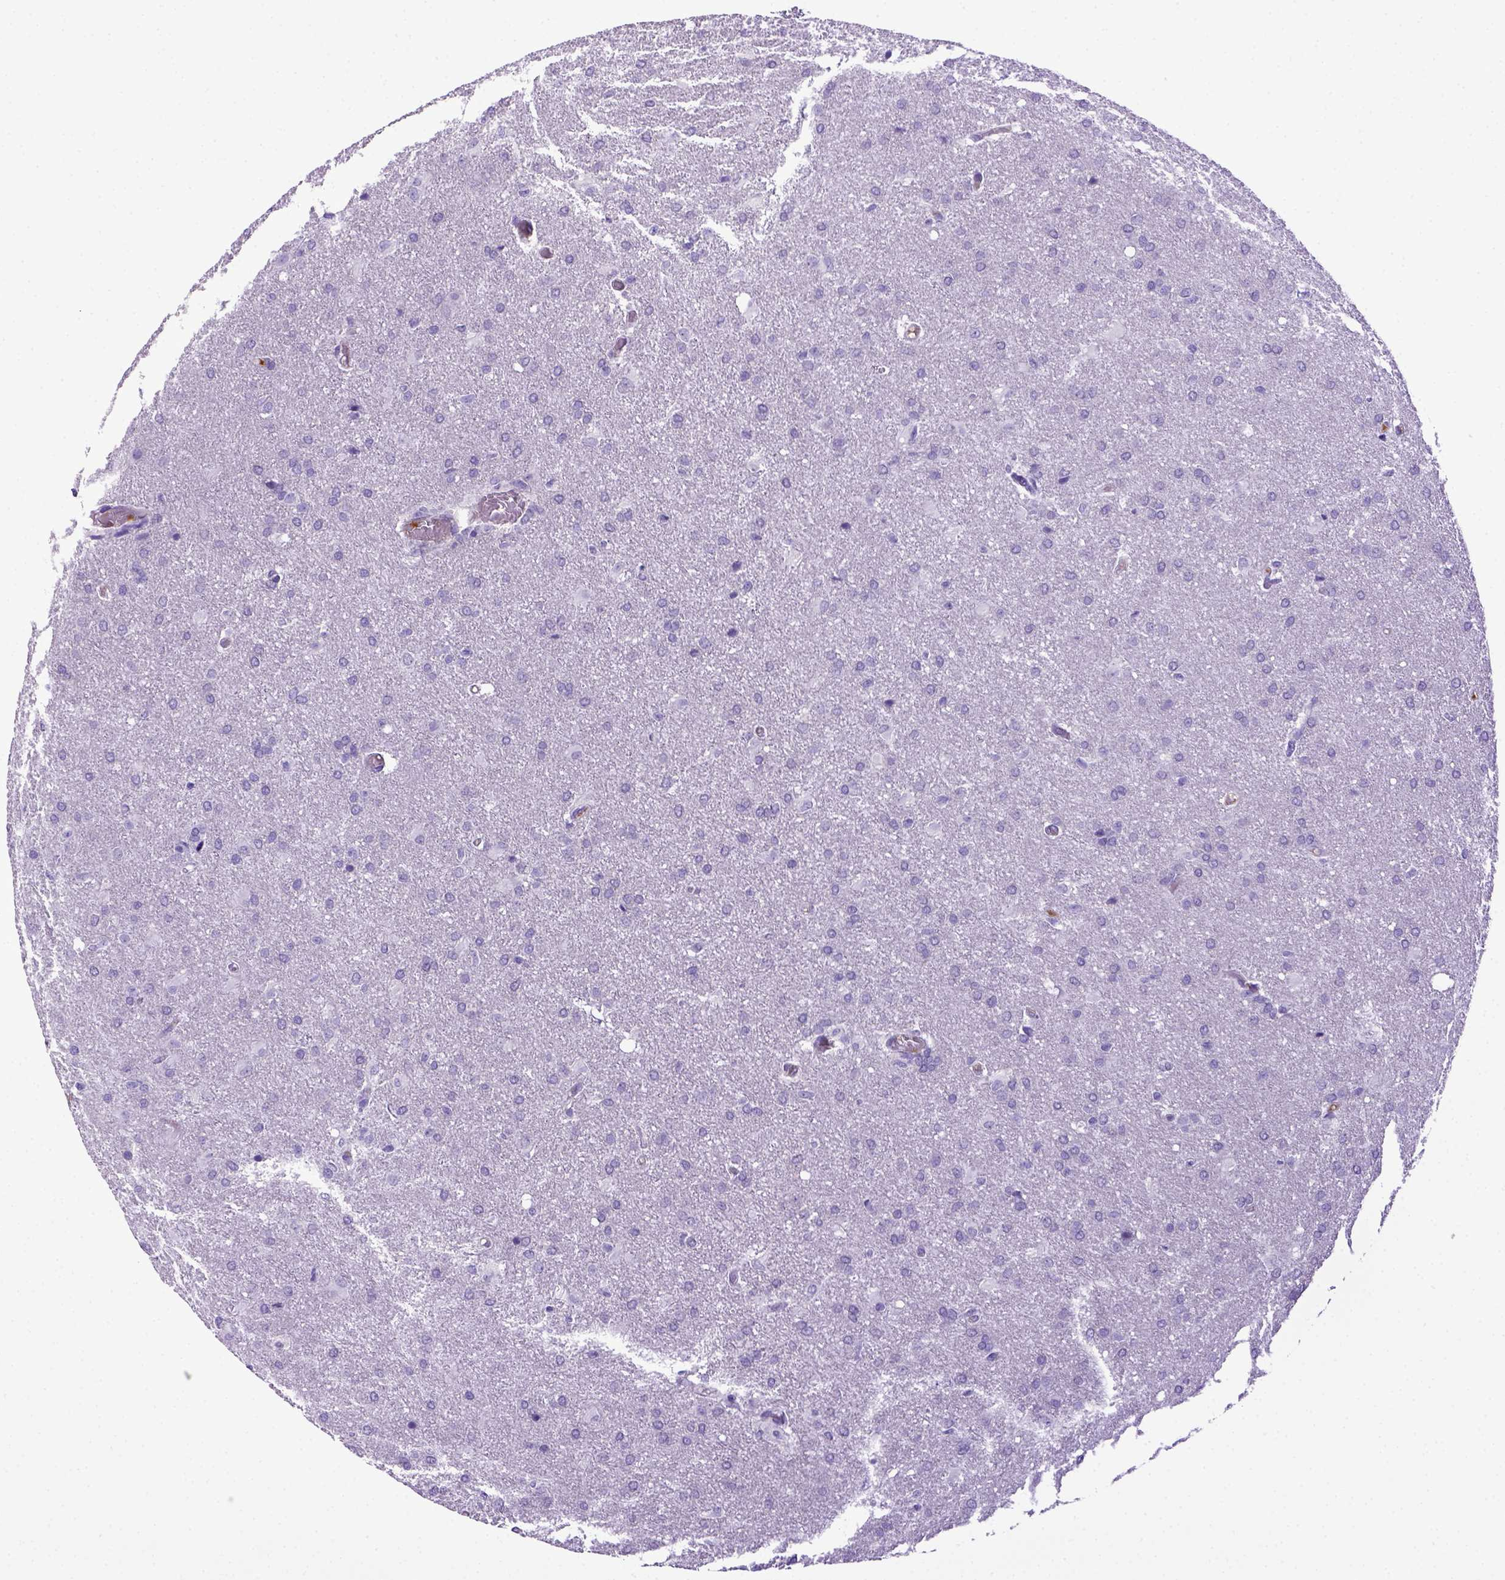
{"staining": {"intensity": "negative", "quantity": "none", "location": "none"}, "tissue": "glioma", "cell_type": "Tumor cells", "image_type": "cancer", "snomed": [{"axis": "morphology", "description": "Glioma, malignant, High grade"}, {"axis": "topography", "description": "Brain"}], "caption": "Immunohistochemistry micrograph of neoplastic tissue: human glioma stained with DAB reveals no significant protein positivity in tumor cells.", "gene": "ITIH4", "patient": {"sex": "male", "age": 68}}